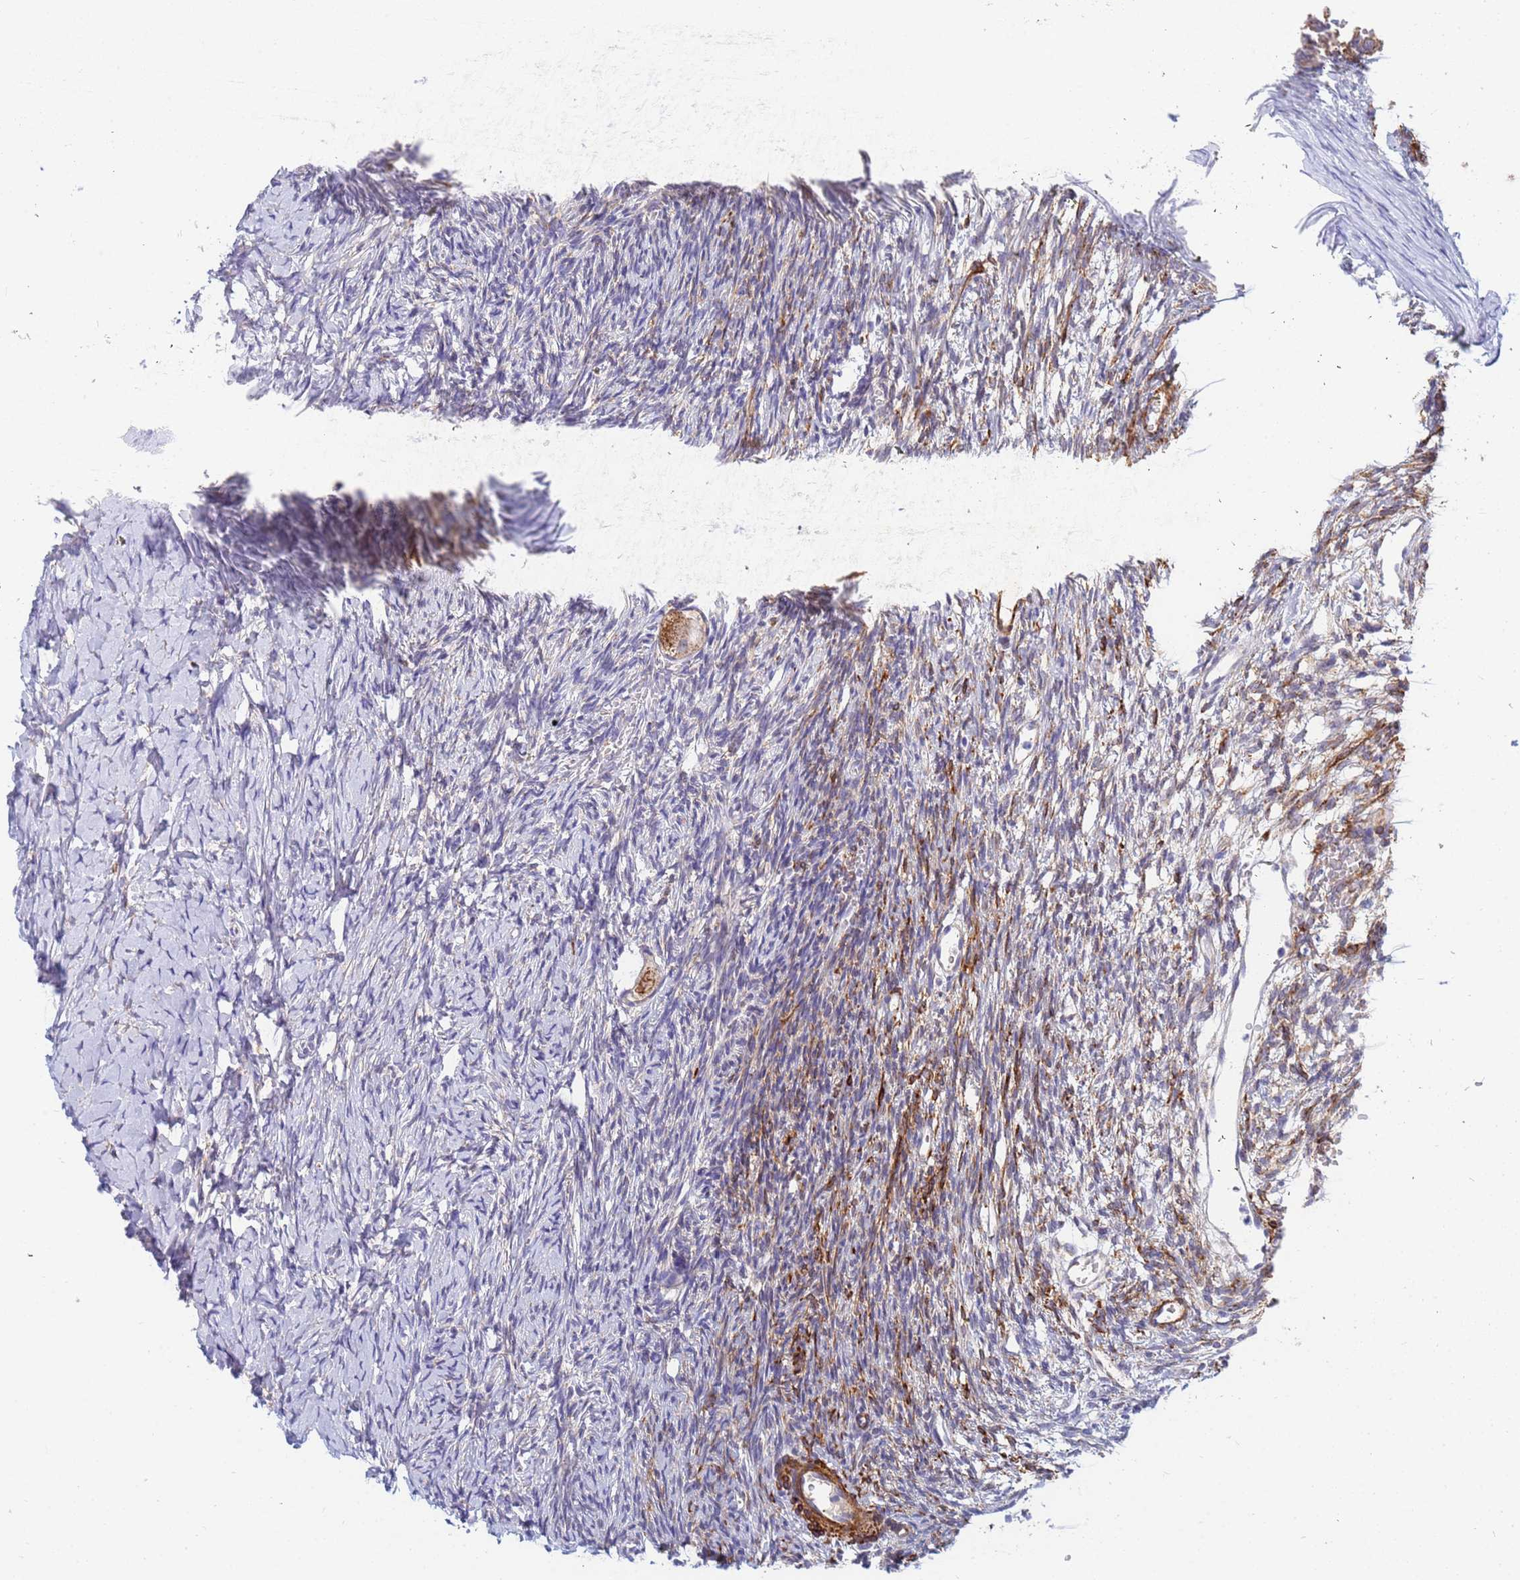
{"staining": {"intensity": "moderate", "quantity": ">75%", "location": "cytoplasmic/membranous"}, "tissue": "ovary", "cell_type": "Follicle cells", "image_type": "normal", "snomed": [{"axis": "morphology", "description": "Normal tissue, NOS"}, {"axis": "topography", "description": "Ovary"}], "caption": "Immunohistochemistry (IHC) image of normal ovary: ovary stained using immunohistochemistry (IHC) exhibits medium levels of moderate protein expression localized specifically in the cytoplasmic/membranous of follicle cells, appearing as a cytoplasmic/membranous brown color.", "gene": "SDR39U1", "patient": {"sex": "female", "age": 39}}